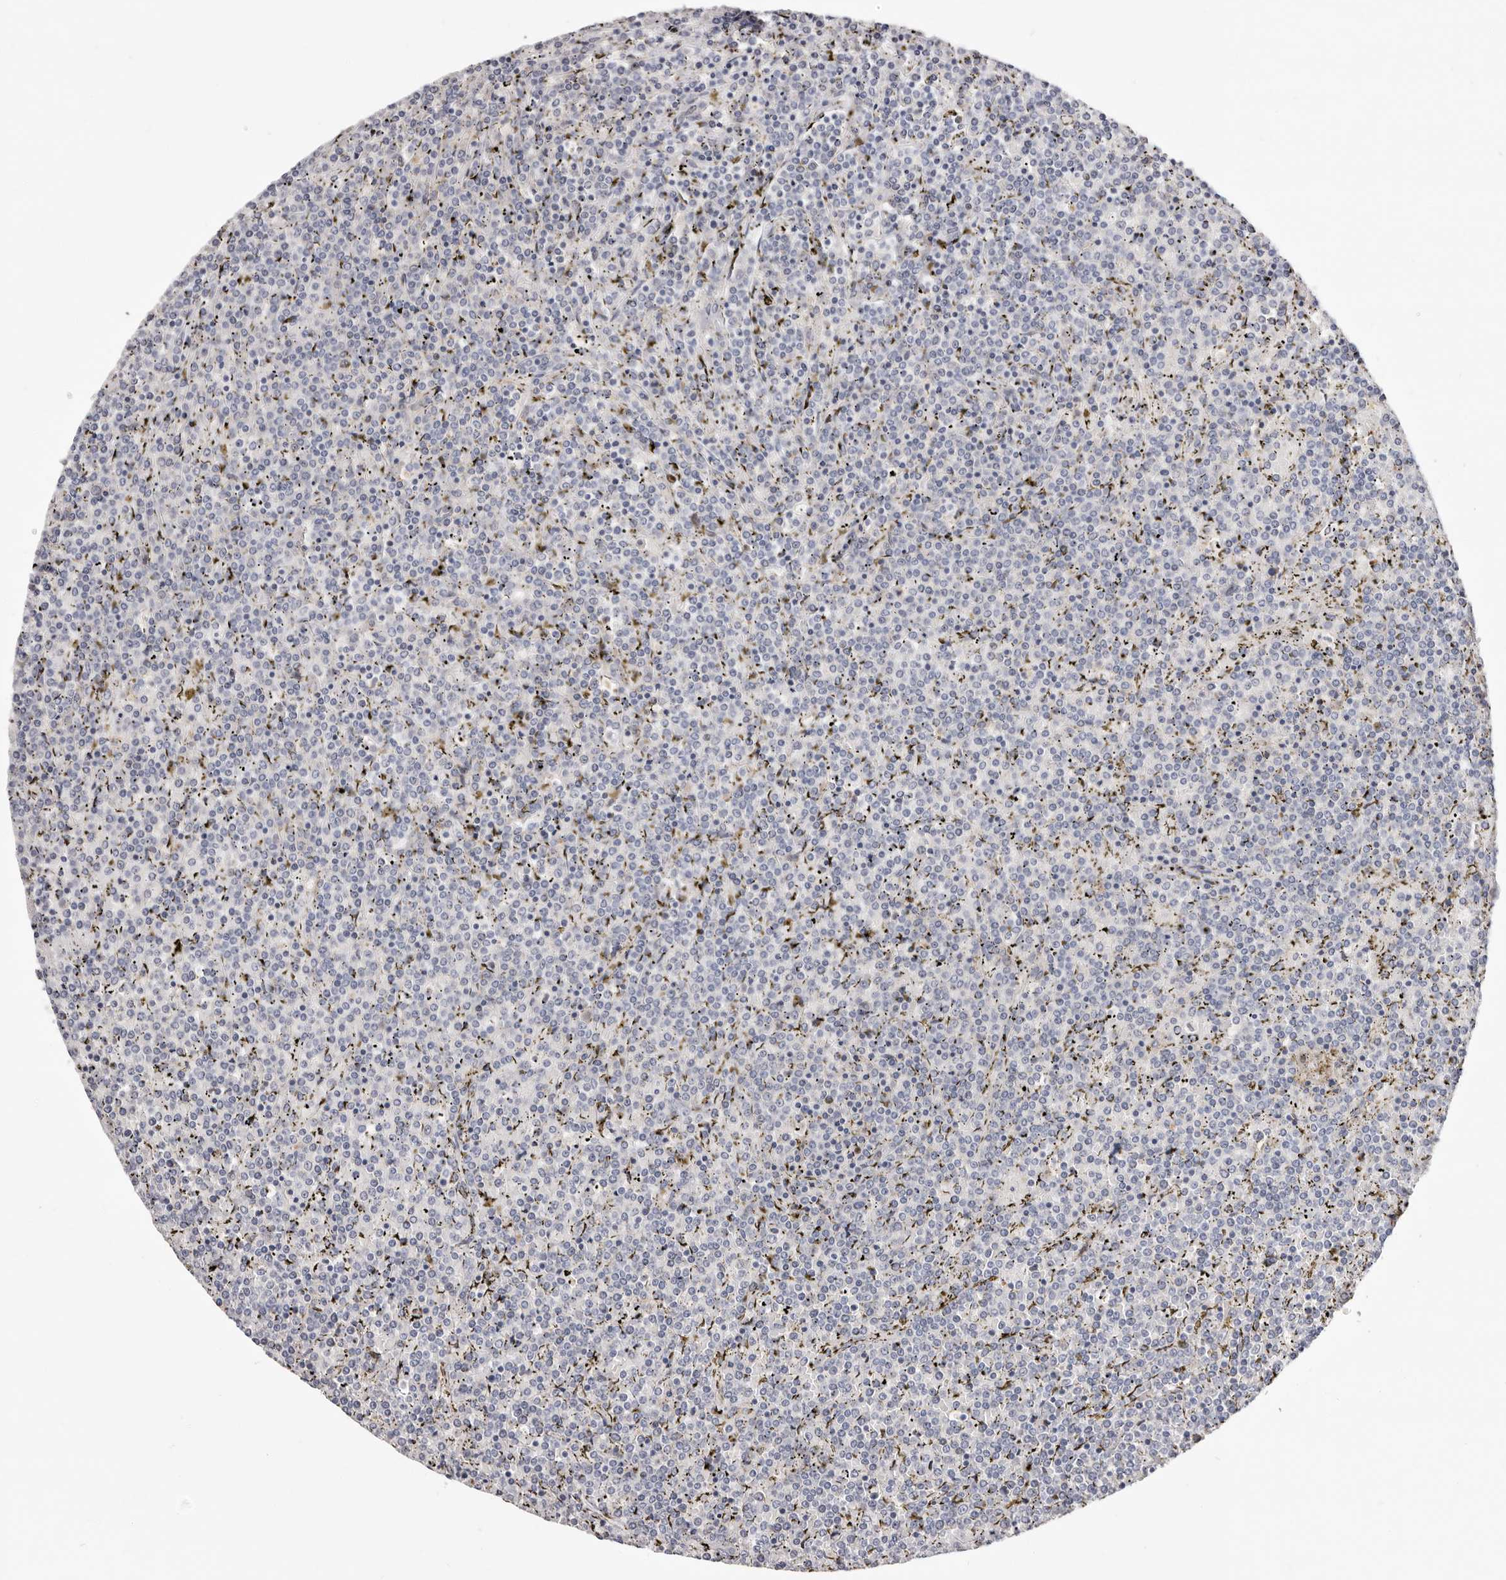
{"staining": {"intensity": "negative", "quantity": "none", "location": "none"}, "tissue": "lymphoma", "cell_type": "Tumor cells", "image_type": "cancer", "snomed": [{"axis": "morphology", "description": "Malignant lymphoma, non-Hodgkin's type, Low grade"}, {"axis": "topography", "description": "Spleen"}], "caption": "Immunohistochemistry (IHC) of low-grade malignant lymphoma, non-Hodgkin's type shows no staining in tumor cells.", "gene": "LMLN", "patient": {"sex": "female", "age": 19}}